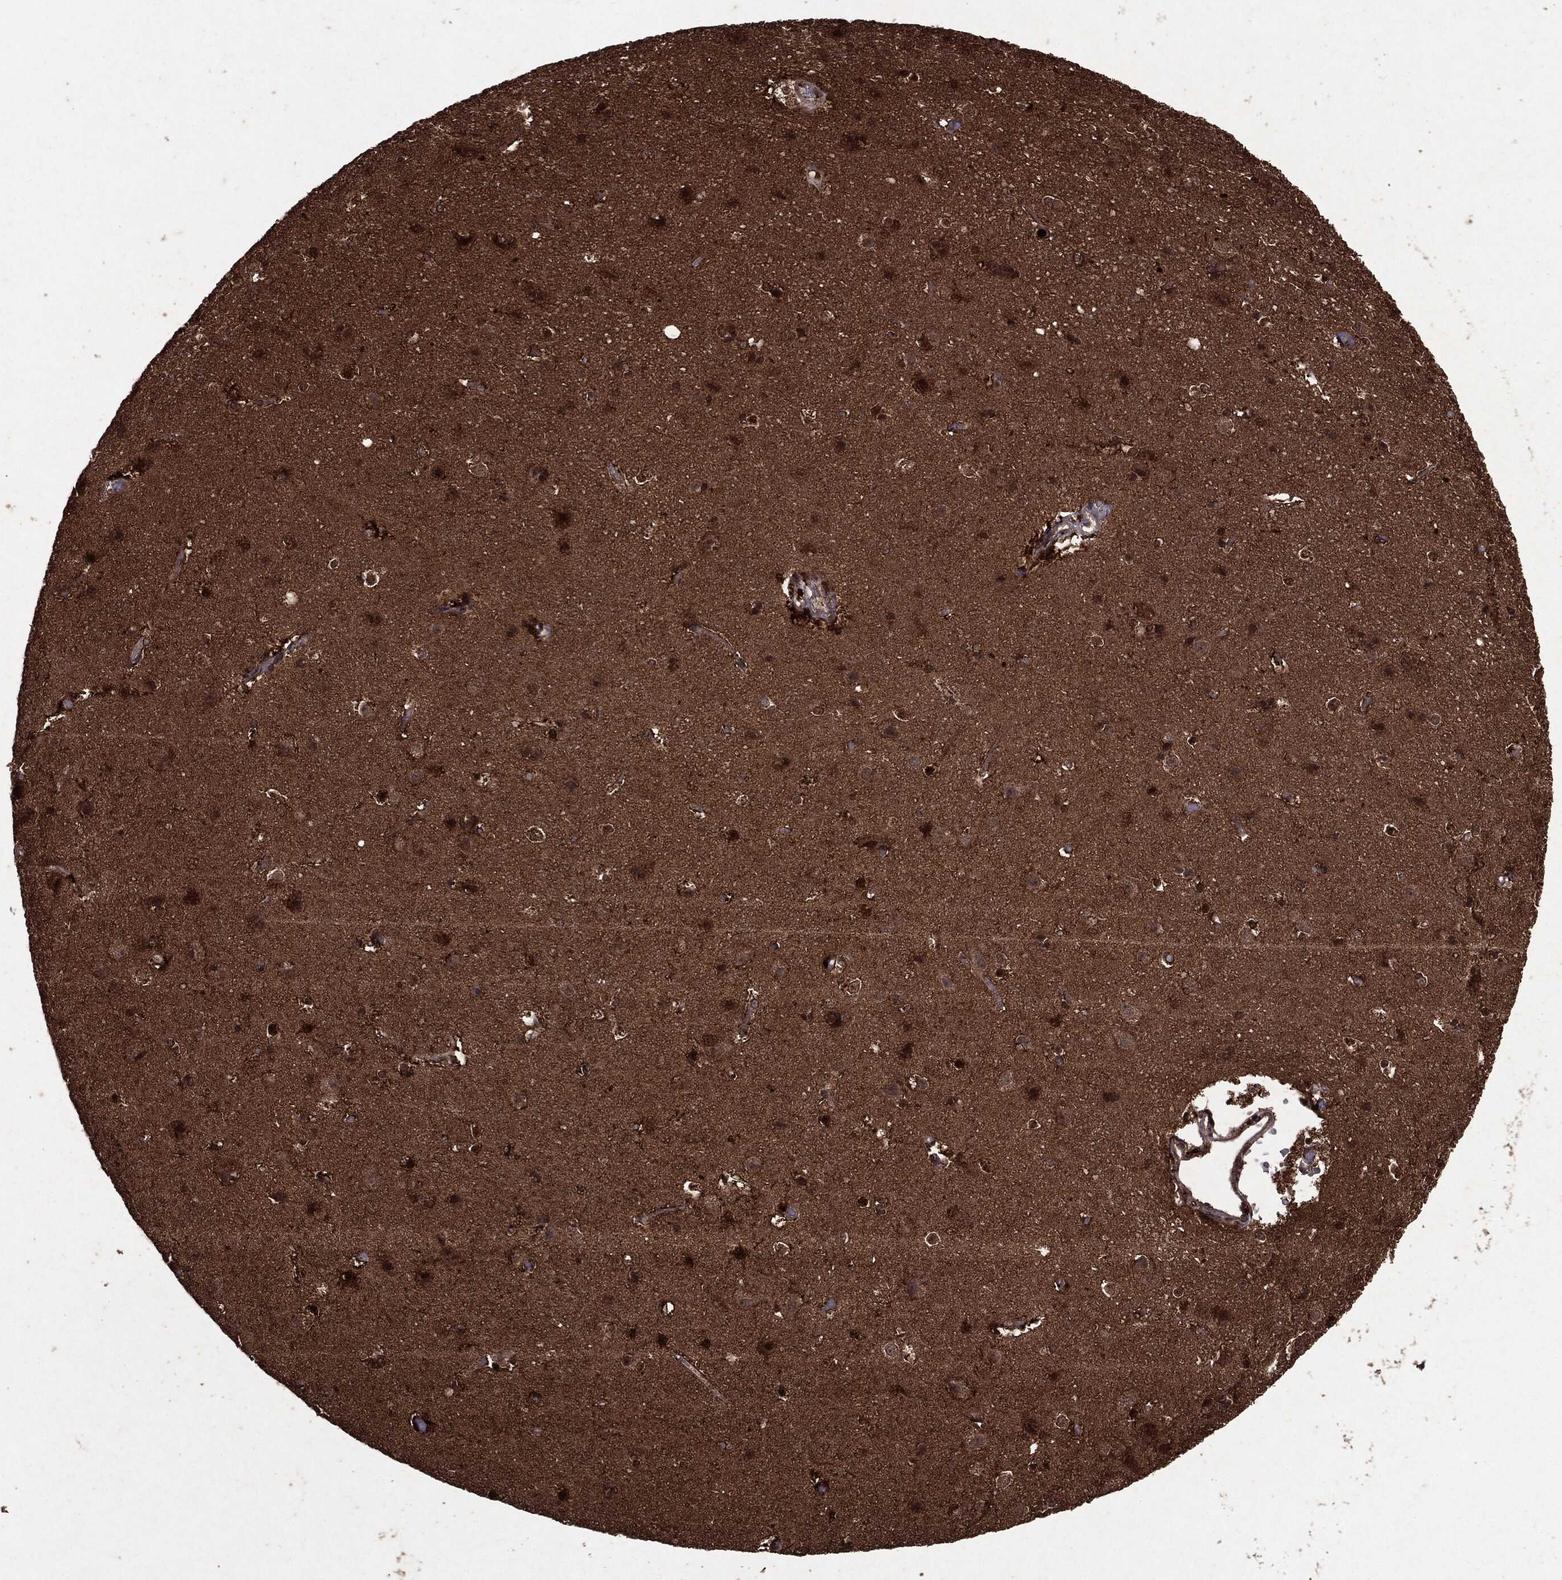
{"staining": {"intensity": "negative", "quantity": "none", "location": "none"}, "tissue": "cerebral cortex", "cell_type": "Endothelial cells", "image_type": "normal", "snomed": [{"axis": "morphology", "description": "Normal tissue, NOS"}, {"axis": "topography", "description": "Cerebral cortex"}], "caption": "Normal cerebral cortex was stained to show a protein in brown. There is no significant staining in endothelial cells. The staining is performed using DAB (3,3'-diaminobenzidine) brown chromogen with nuclei counter-stained in using hematoxylin.", "gene": "PEBP1", "patient": {"sex": "female", "age": 52}}